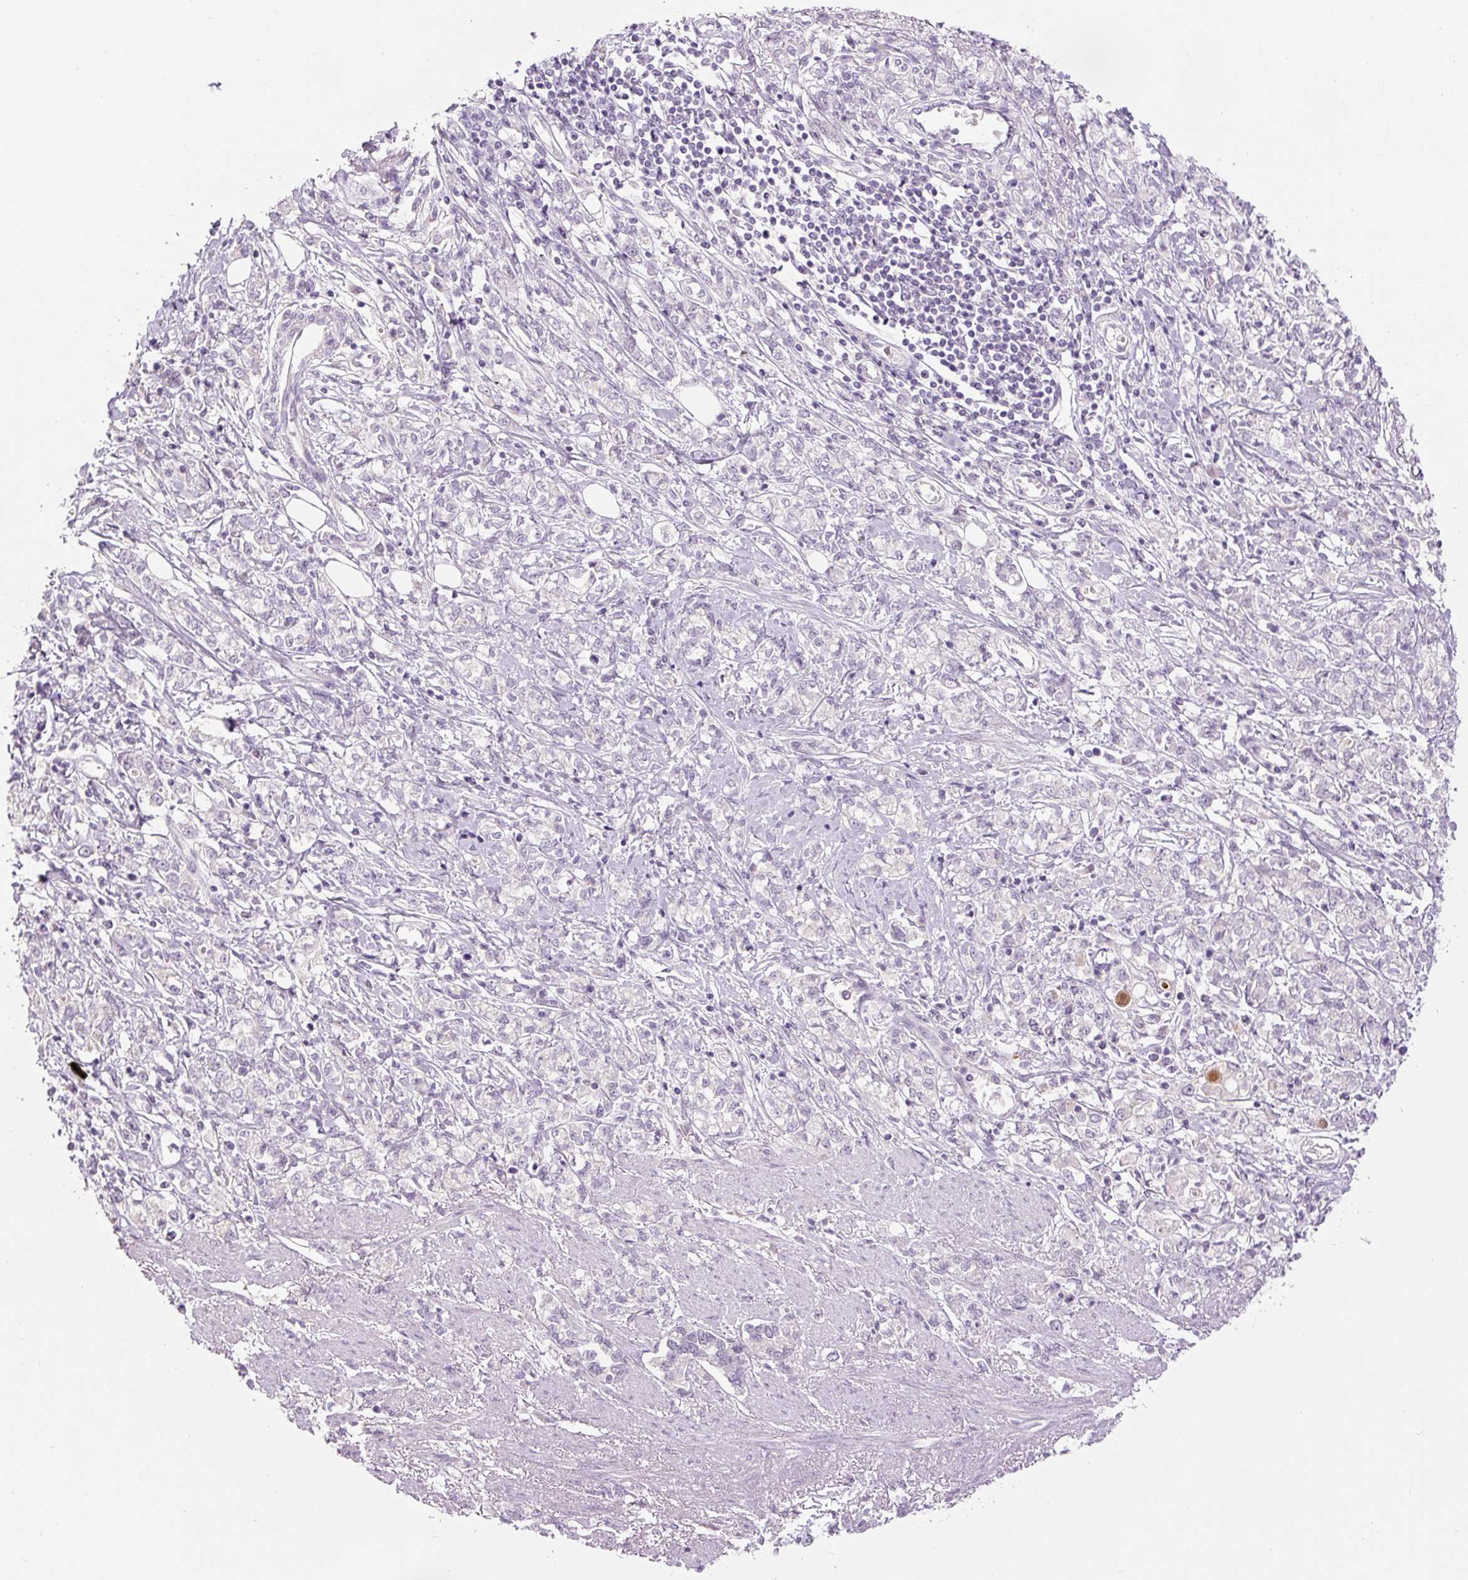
{"staining": {"intensity": "negative", "quantity": "none", "location": "none"}, "tissue": "stomach cancer", "cell_type": "Tumor cells", "image_type": "cancer", "snomed": [{"axis": "morphology", "description": "Adenocarcinoma, NOS"}, {"axis": "topography", "description": "Stomach"}], "caption": "Immunohistochemical staining of stomach cancer demonstrates no significant positivity in tumor cells. (Brightfield microscopy of DAB immunohistochemistry (IHC) at high magnification).", "gene": "FABP7", "patient": {"sex": "female", "age": 76}}